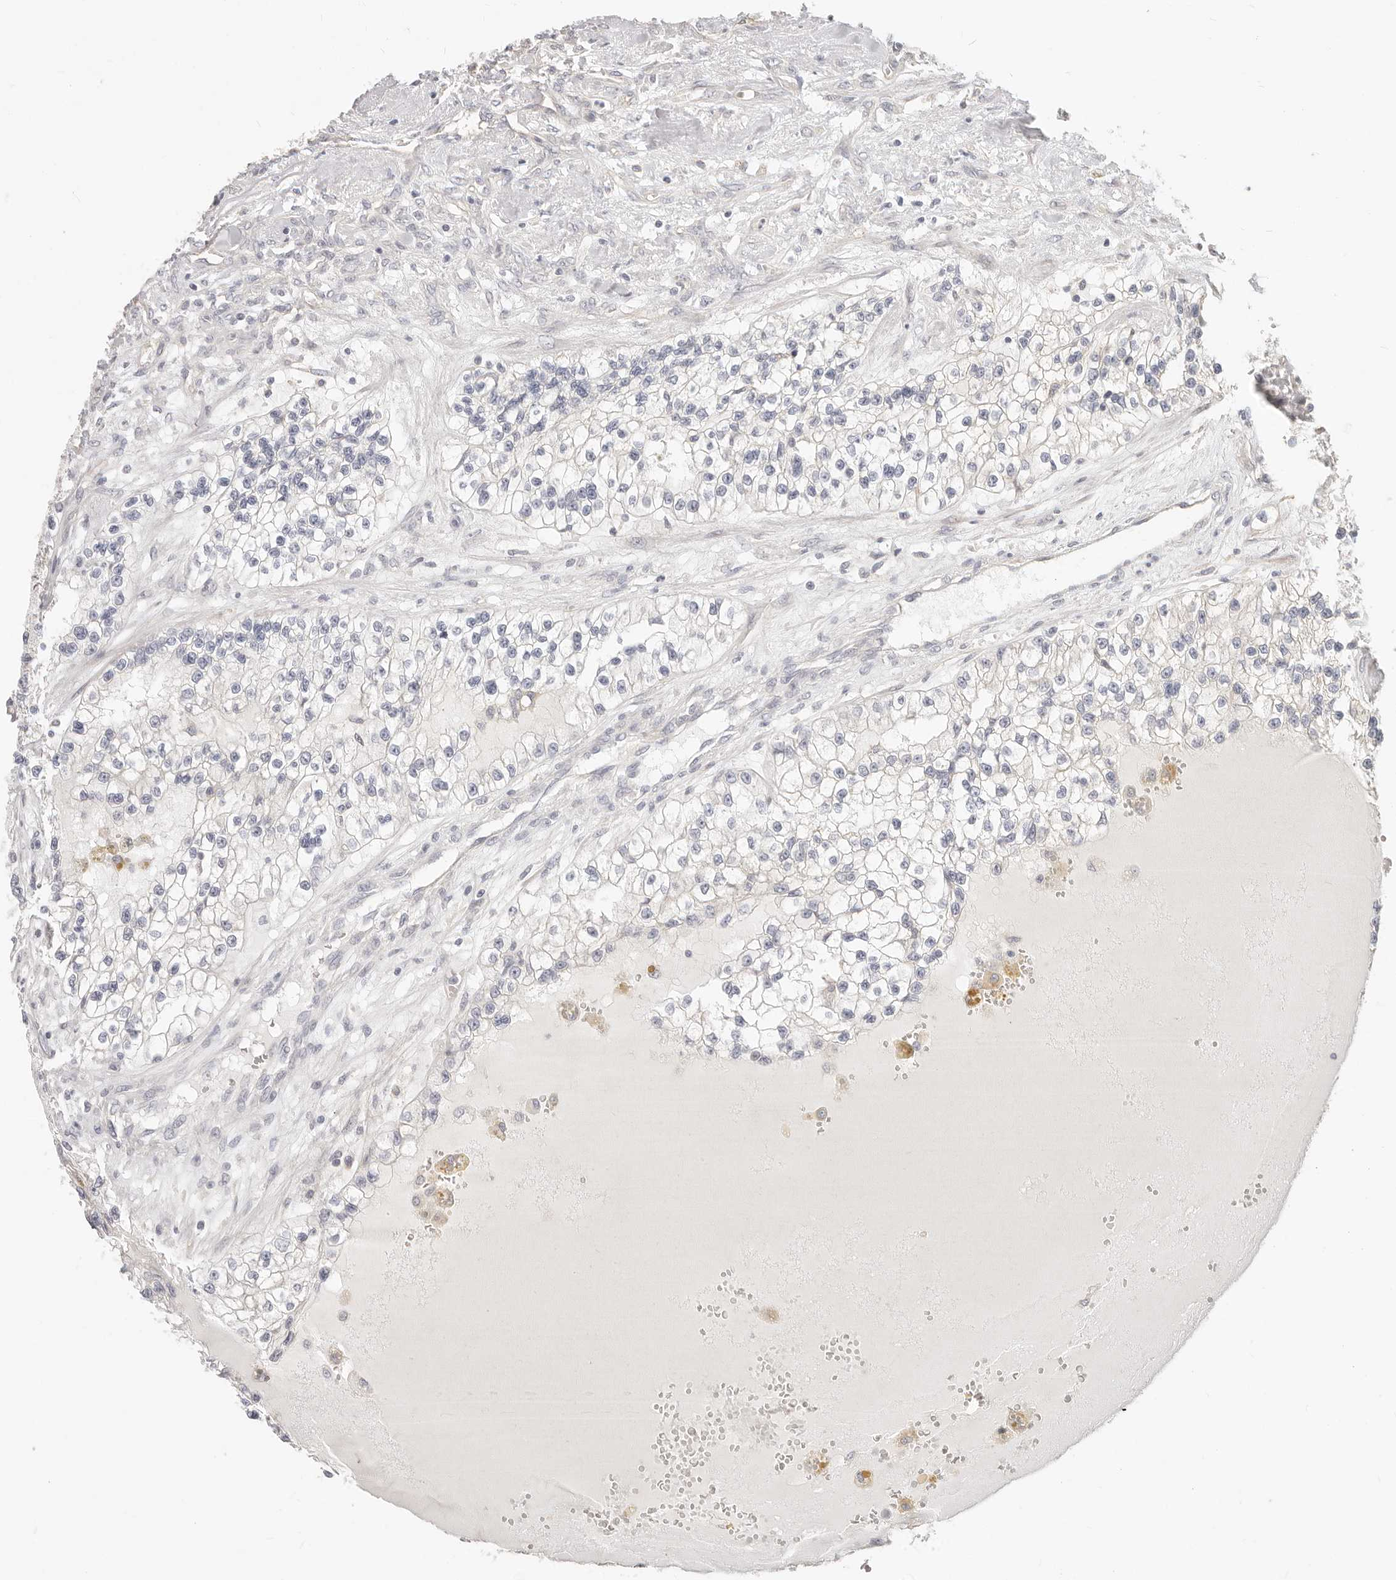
{"staining": {"intensity": "negative", "quantity": "none", "location": "none"}, "tissue": "renal cancer", "cell_type": "Tumor cells", "image_type": "cancer", "snomed": [{"axis": "morphology", "description": "Adenocarcinoma, NOS"}, {"axis": "topography", "description": "Kidney"}], "caption": "Protein analysis of adenocarcinoma (renal) shows no significant positivity in tumor cells.", "gene": "DTNBP1", "patient": {"sex": "female", "age": 57}}